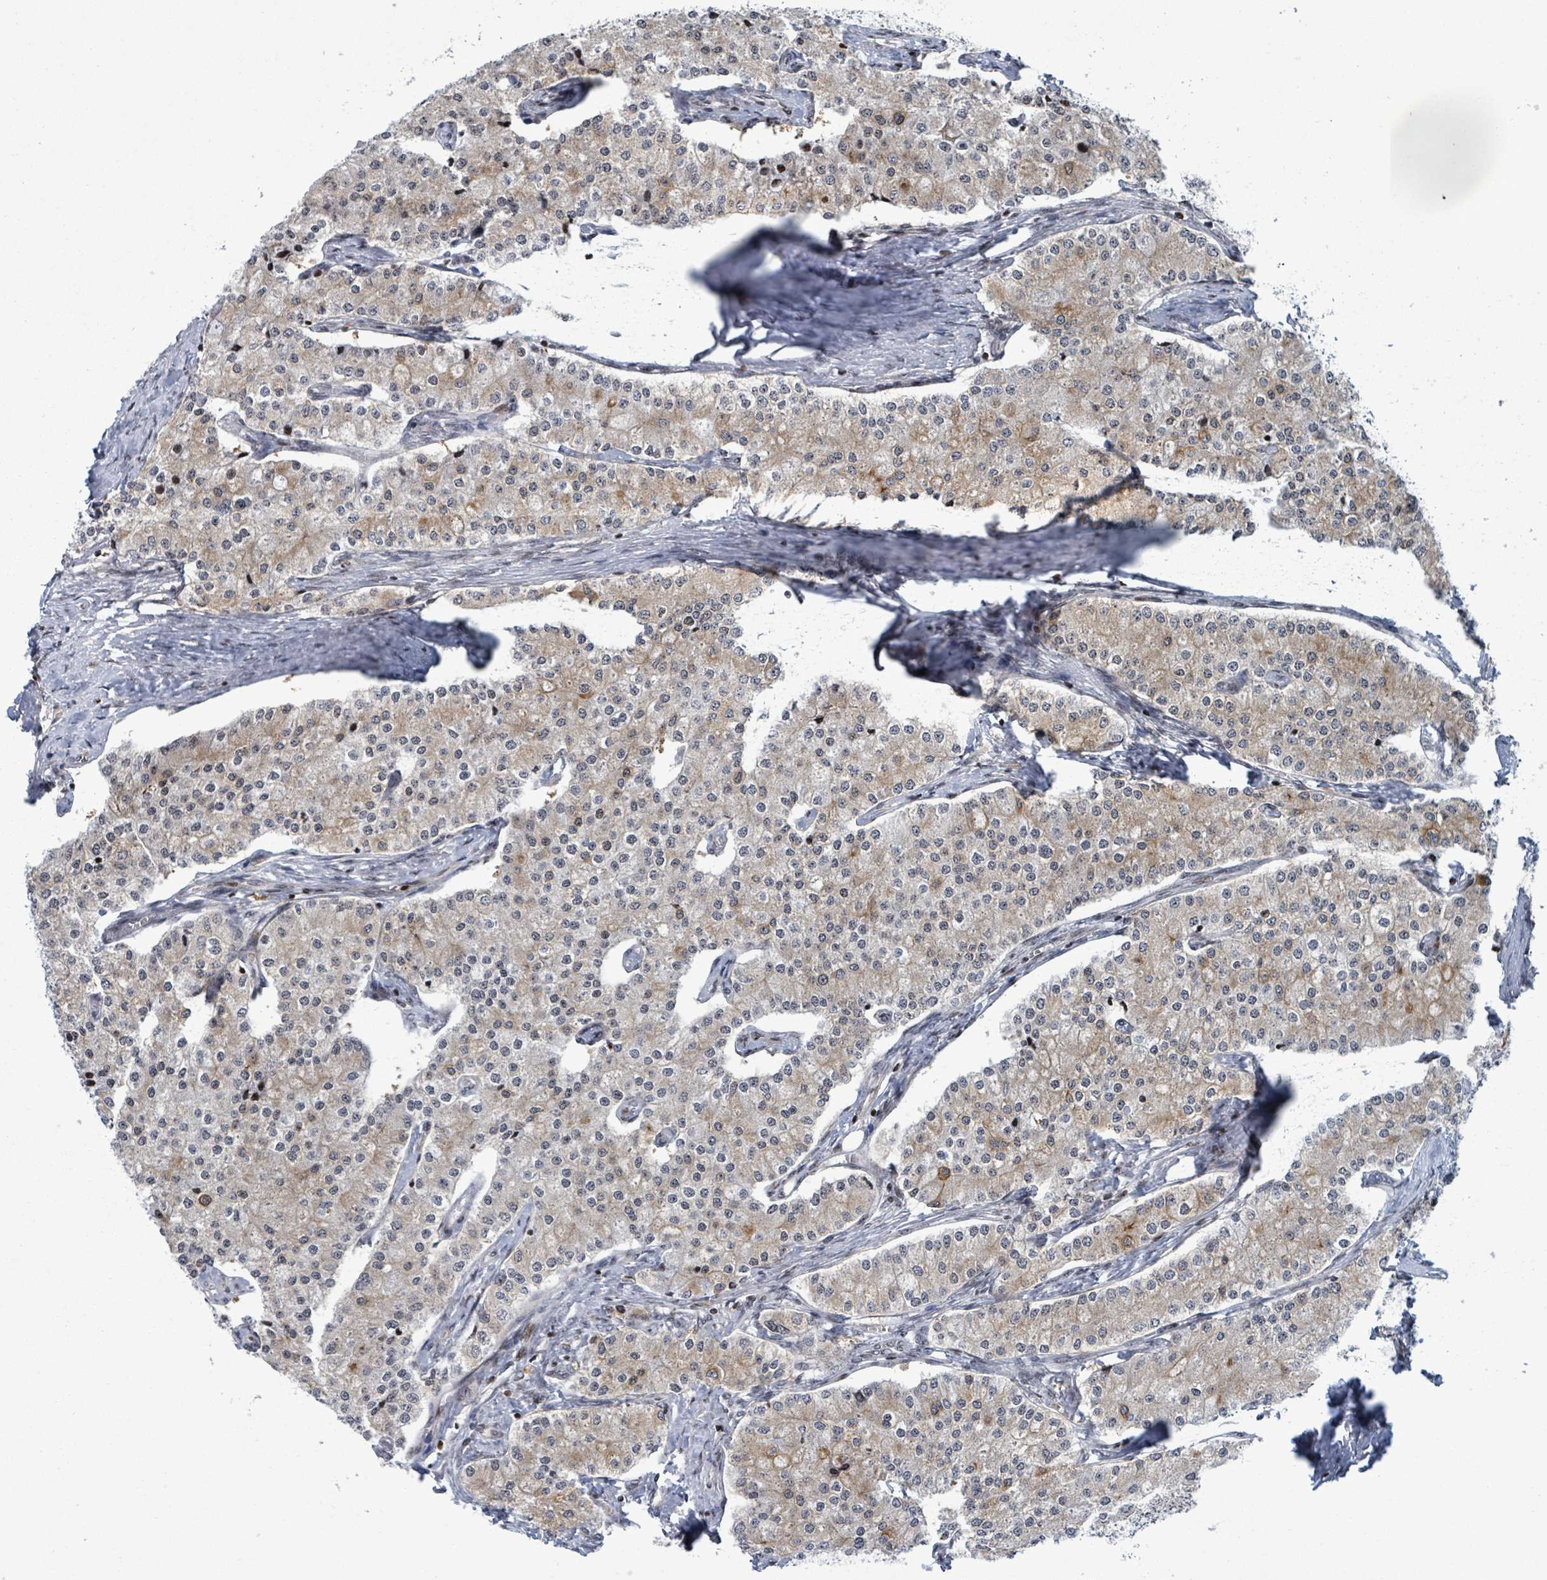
{"staining": {"intensity": "moderate", "quantity": "<25%", "location": "cytoplasmic/membranous"}, "tissue": "carcinoid", "cell_type": "Tumor cells", "image_type": "cancer", "snomed": [{"axis": "morphology", "description": "Carcinoid, malignant, NOS"}, {"axis": "topography", "description": "Colon"}], "caption": "Carcinoid stained with a protein marker shows moderate staining in tumor cells.", "gene": "FNDC4", "patient": {"sex": "female", "age": 52}}